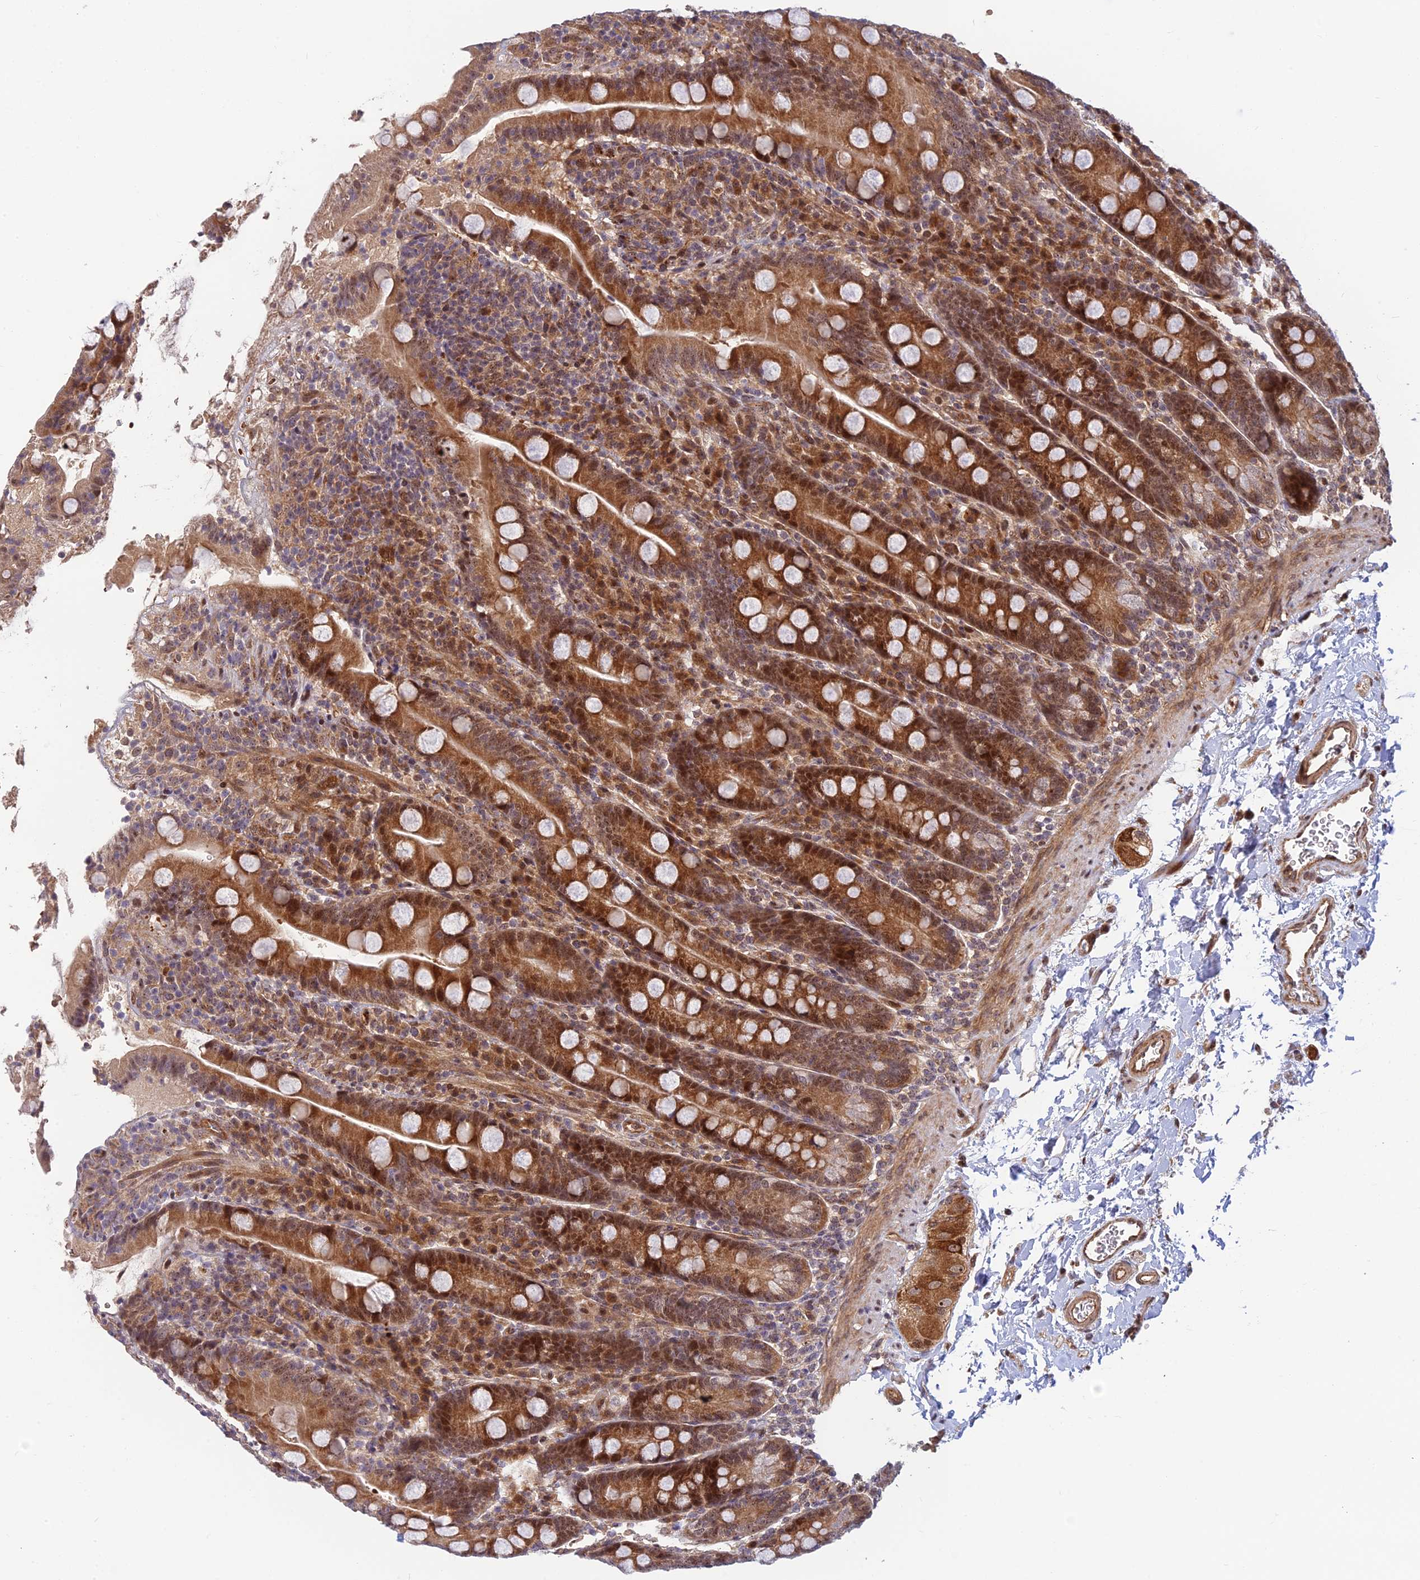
{"staining": {"intensity": "strong", "quantity": ">75%", "location": "cytoplasmic/membranous,nuclear"}, "tissue": "duodenum", "cell_type": "Glandular cells", "image_type": "normal", "snomed": [{"axis": "morphology", "description": "Normal tissue, NOS"}, {"axis": "topography", "description": "Duodenum"}], "caption": "Brown immunohistochemical staining in benign human duodenum displays strong cytoplasmic/membranous,nuclear expression in about >75% of glandular cells. (DAB (3,3'-diaminobenzidine) IHC, brown staining for protein, blue staining for nuclei).", "gene": "UFSP2", "patient": {"sex": "male", "age": 35}}